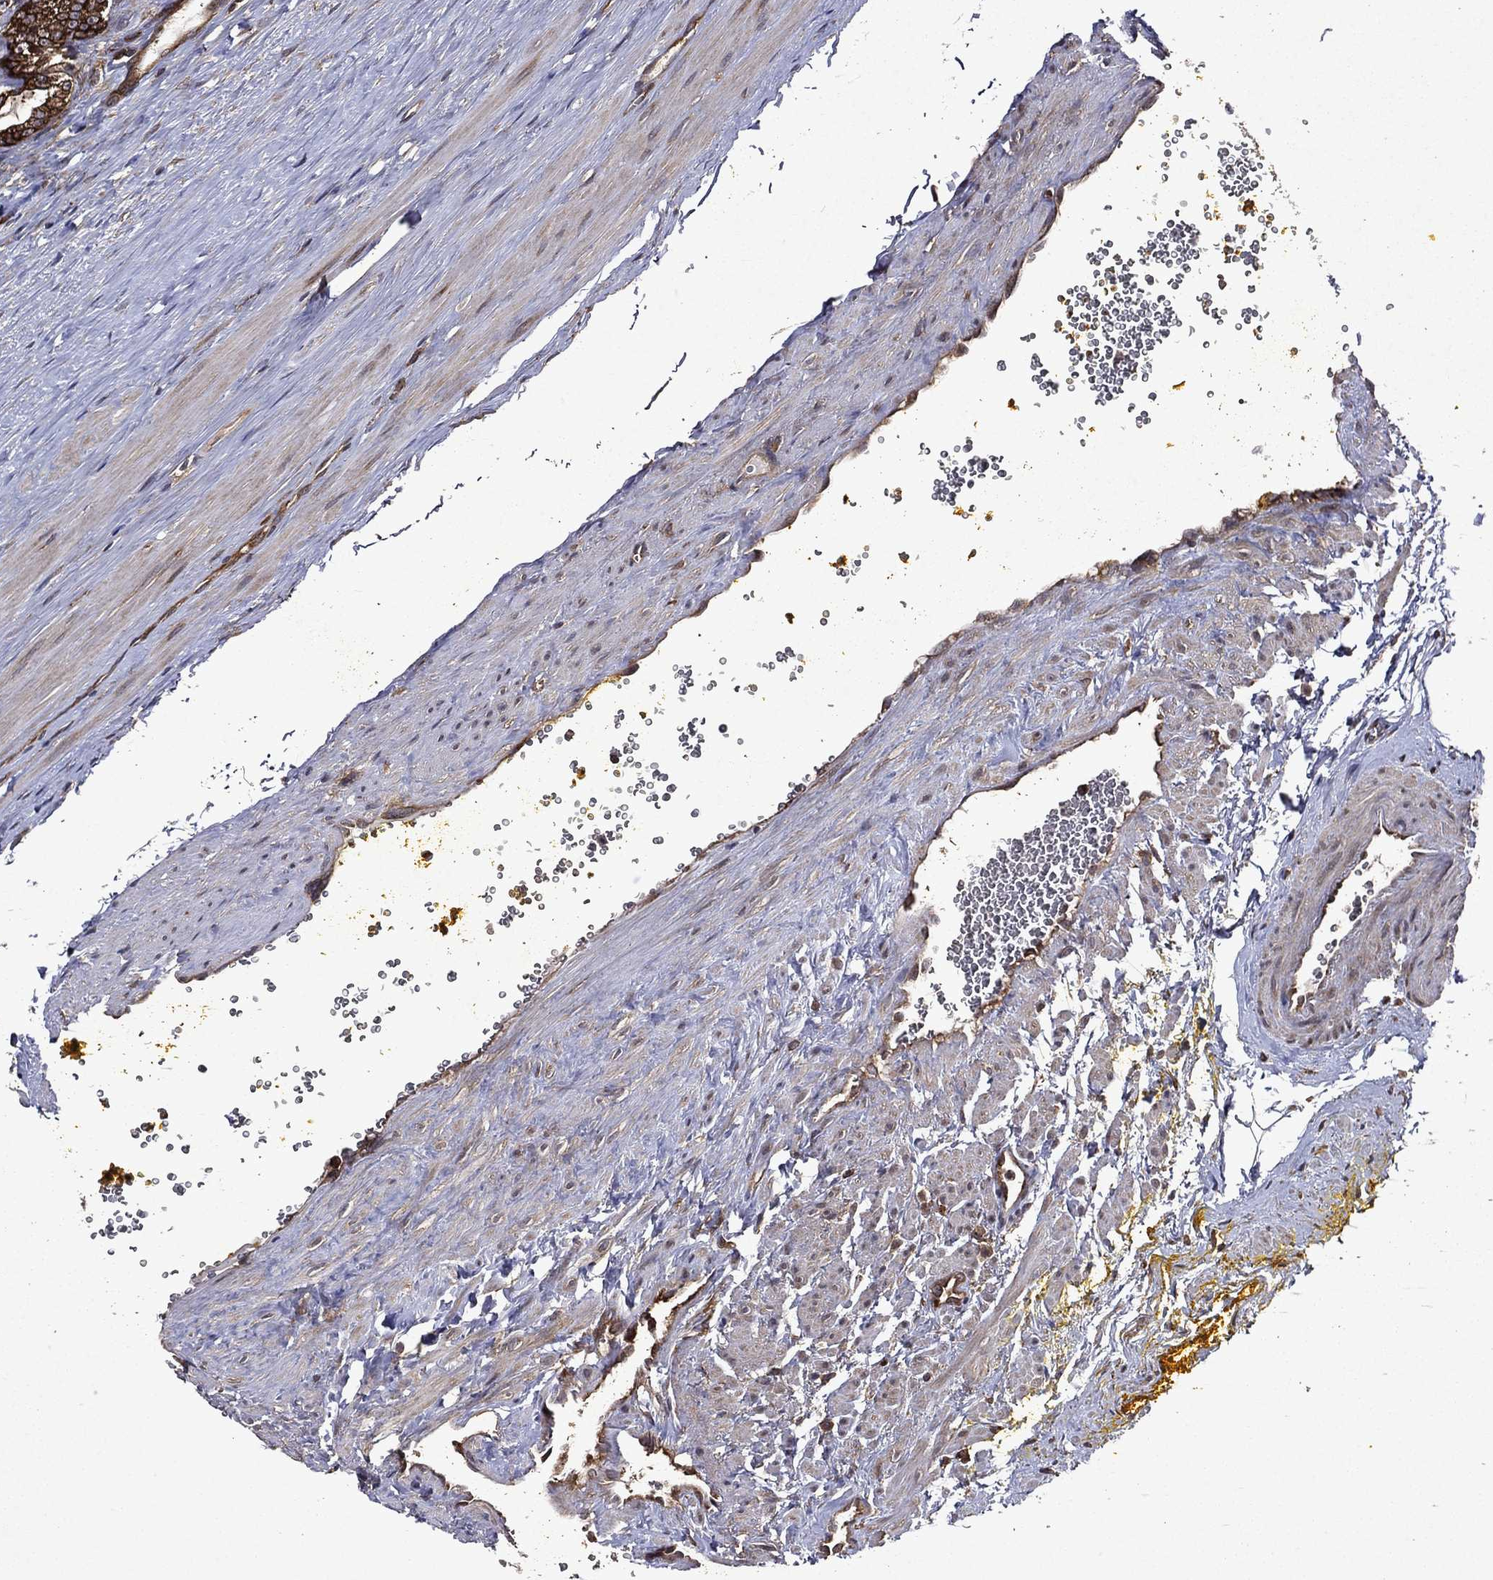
{"staining": {"intensity": "strong", "quantity": ">75%", "location": "cytoplasmic/membranous"}, "tissue": "prostate cancer", "cell_type": "Tumor cells", "image_type": "cancer", "snomed": [{"axis": "morphology", "description": "Adenocarcinoma, NOS"}, {"axis": "topography", "description": "Prostate"}], "caption": "A micrograph of prostate adenocarcinoma stained for a protein displays strong cytoplasmic/membranous brown staining in tumor cells.", "gene": "EIF2B4", "patient": {"sex": "male", "age": 67}}